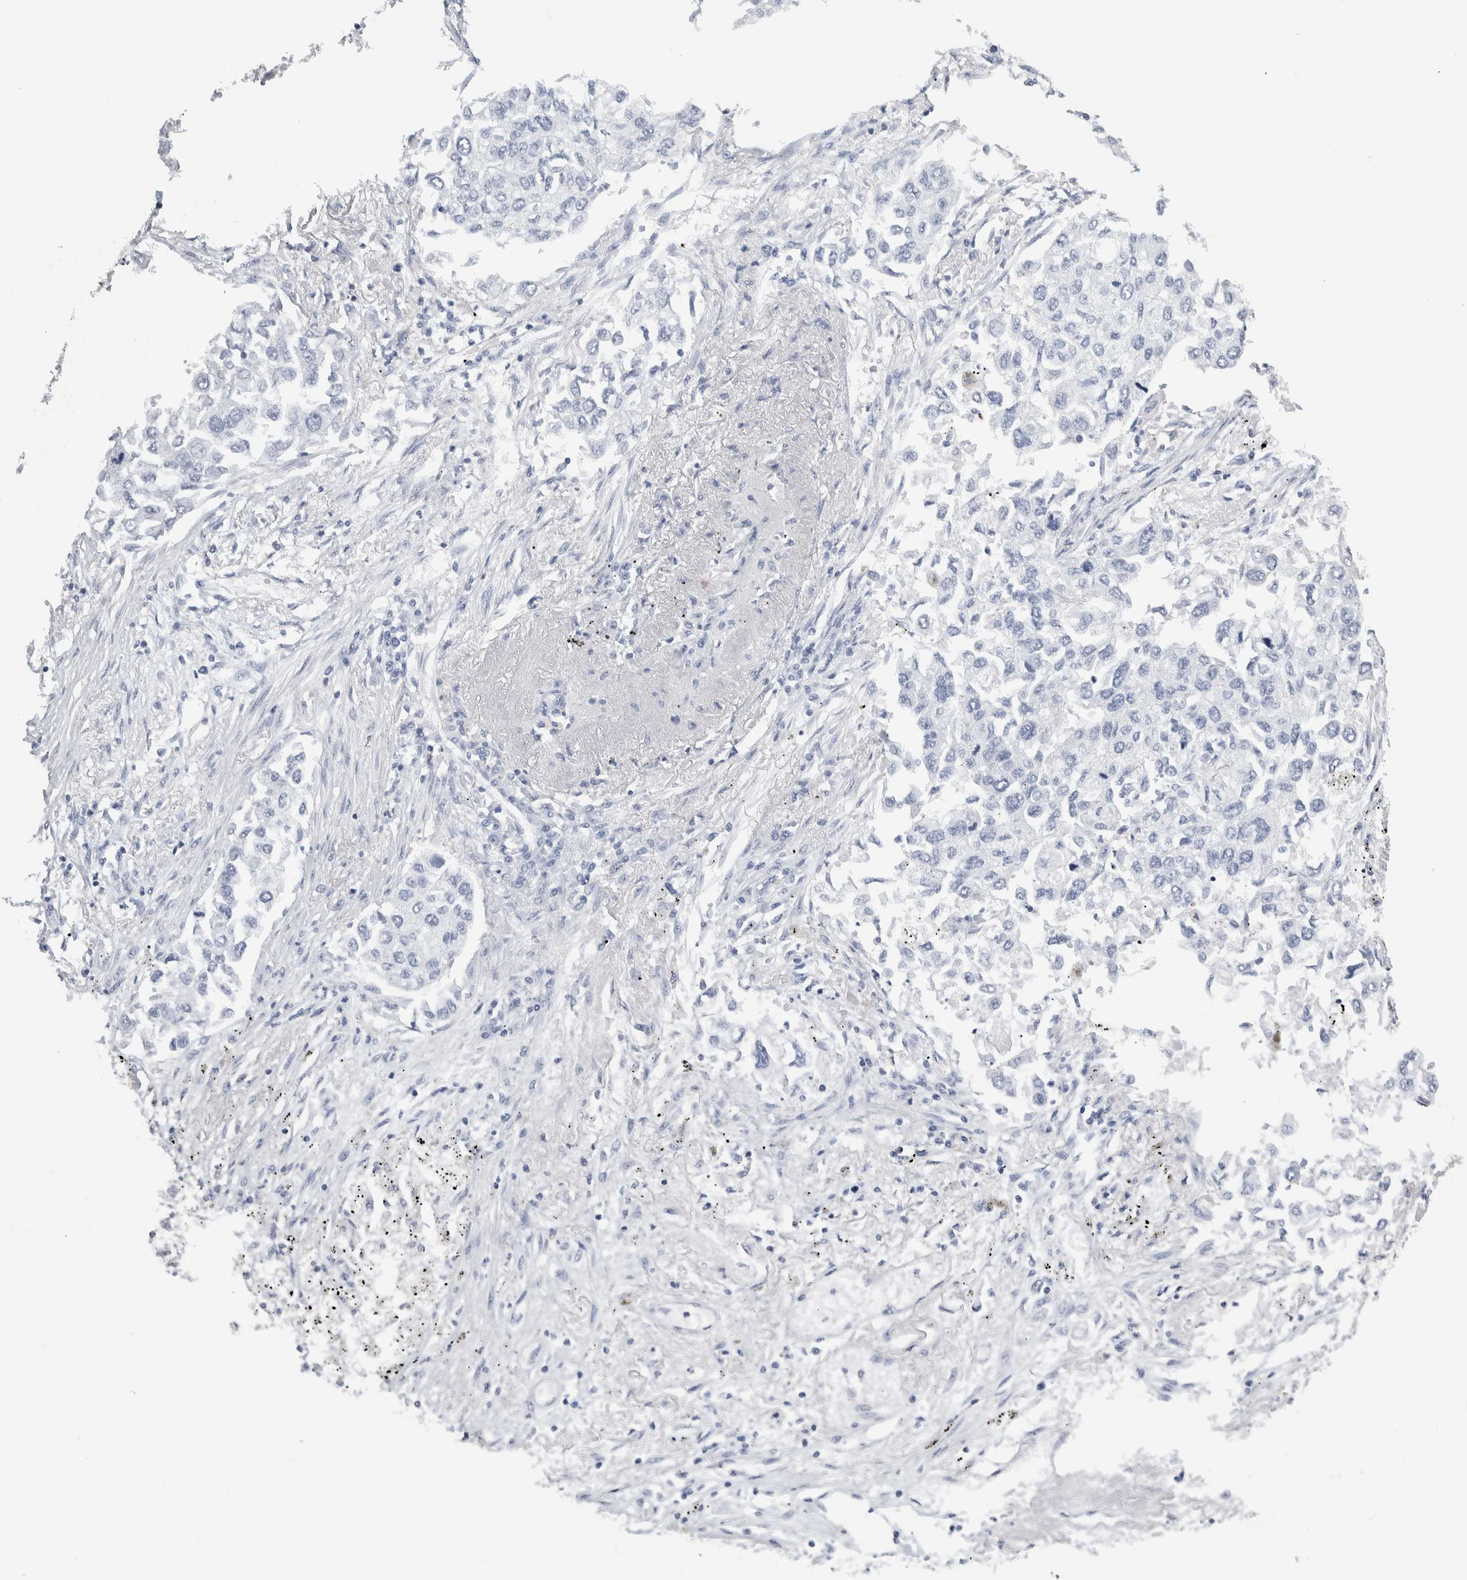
{"staining": {"intensity": "negative", "quantity": "none", "location": "none"}, "tissue": "lung cancer", "cell_type": "Tumor cells", "image_type": "cancer", "snomed": [{"axis": "morphology", "description": "Inflammation, NOS"}, {"axis": "morphology", "description": "Adenocarcinoma, NOS"}, {"axis": "topography", "description": "Lung"}], "caption": "Human lung cancer stained for a protein using IHC reveals no staining in tumor cells.", "gene": "SKAP2", "patient": {"sex": "male", "age": 63}}